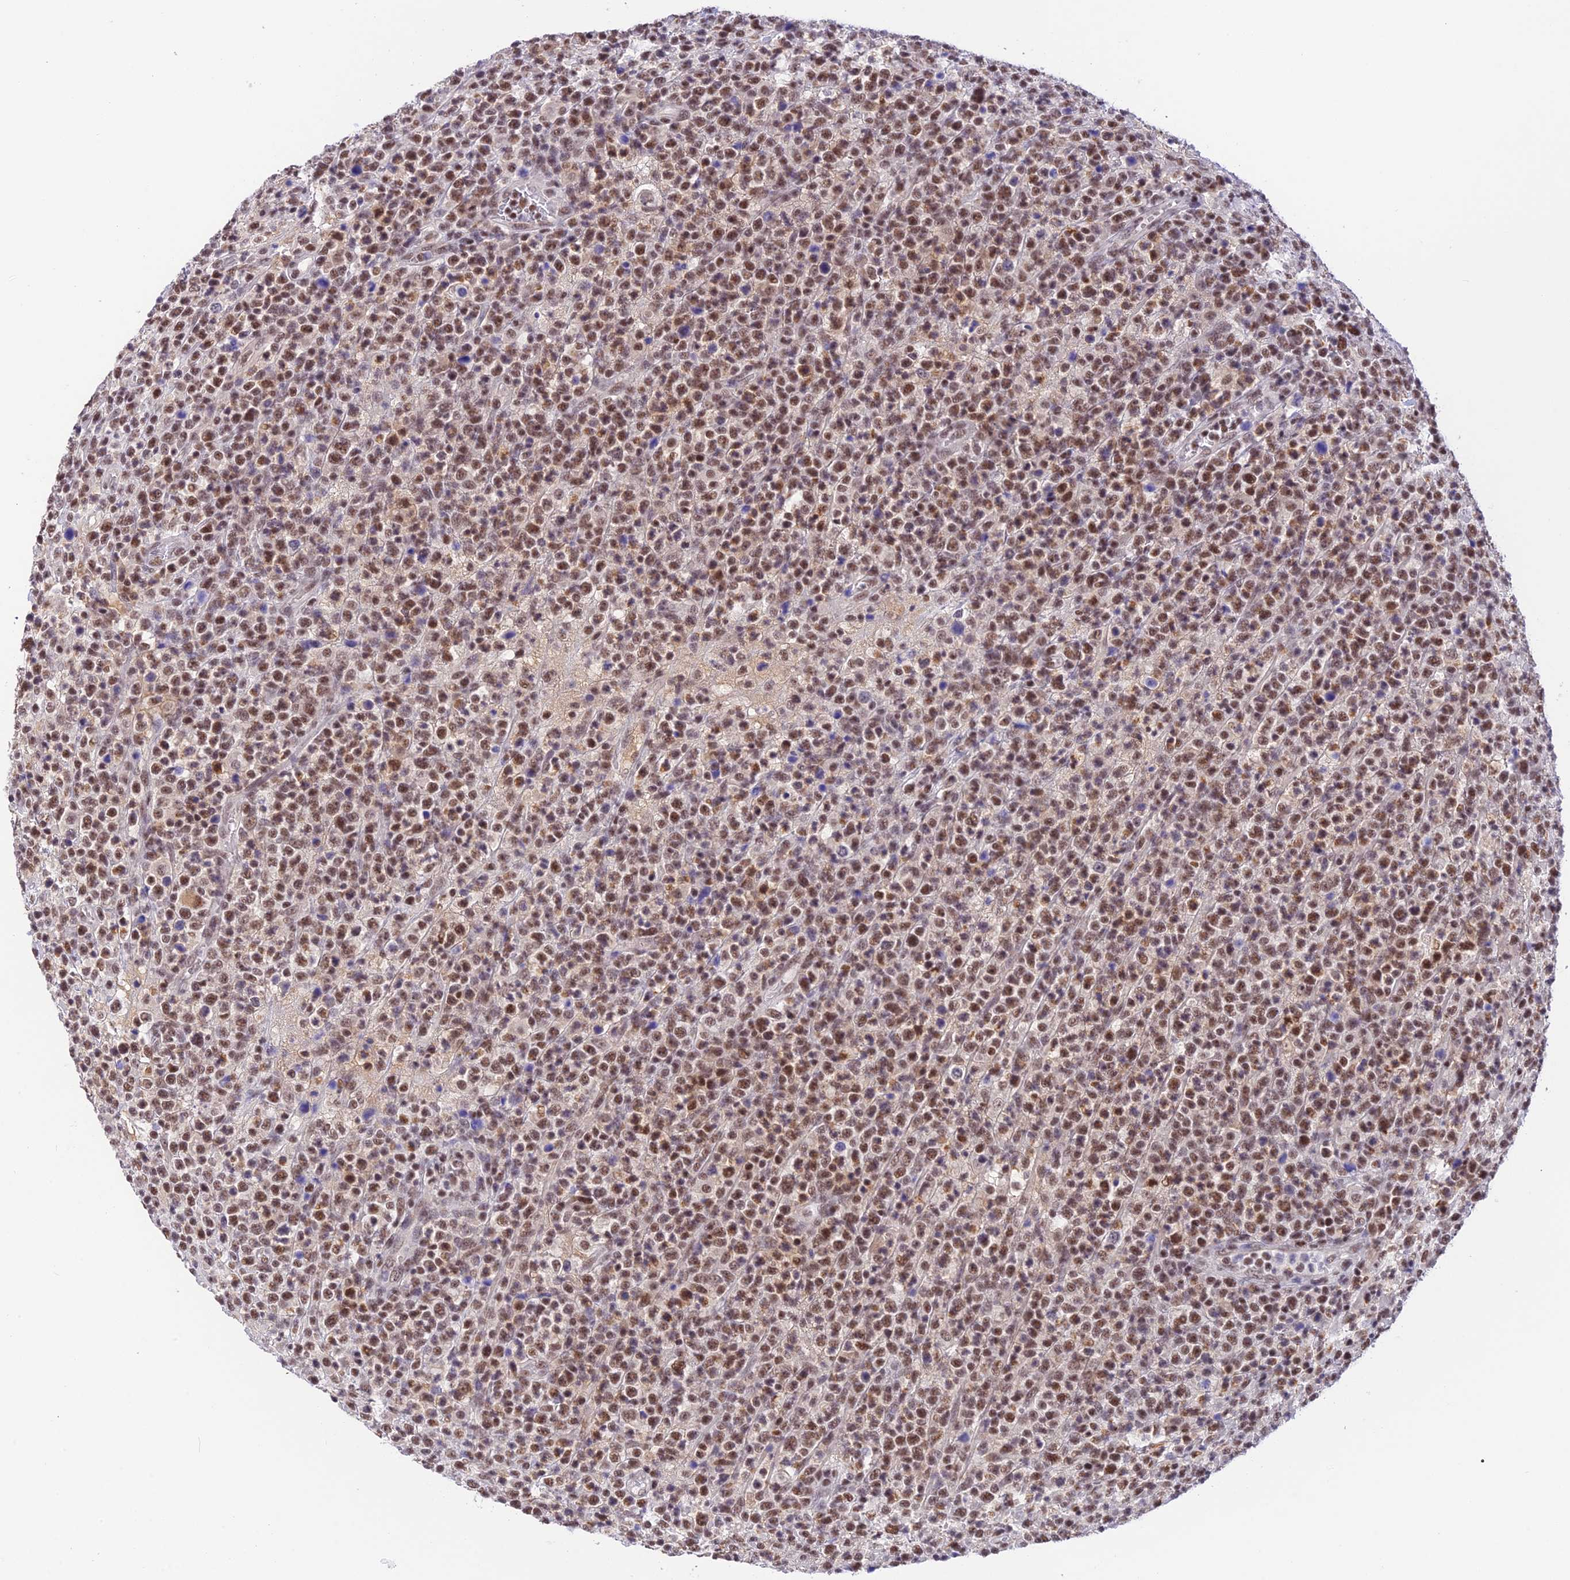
{"staining": {"intensity": "moderate", "quantity": ">75%", "location": "nuclear"}, "tissue": "lymphoma", "cell_type": "Tumor cells", "image_type": "cancer", "snomed": [{"axis": "morphology", "description": "Malignant lymphoma, non-Hodgkin's type, High grade"}, {"axis": "topography", "description": "Colon"}], "caption": "Protein staining of lymphoma tissue exhibits moderate nuclear expression in approximately >75% of tumor cells.", "gene": "THAP11", "patient": {"sex": "female", "age": 53}}